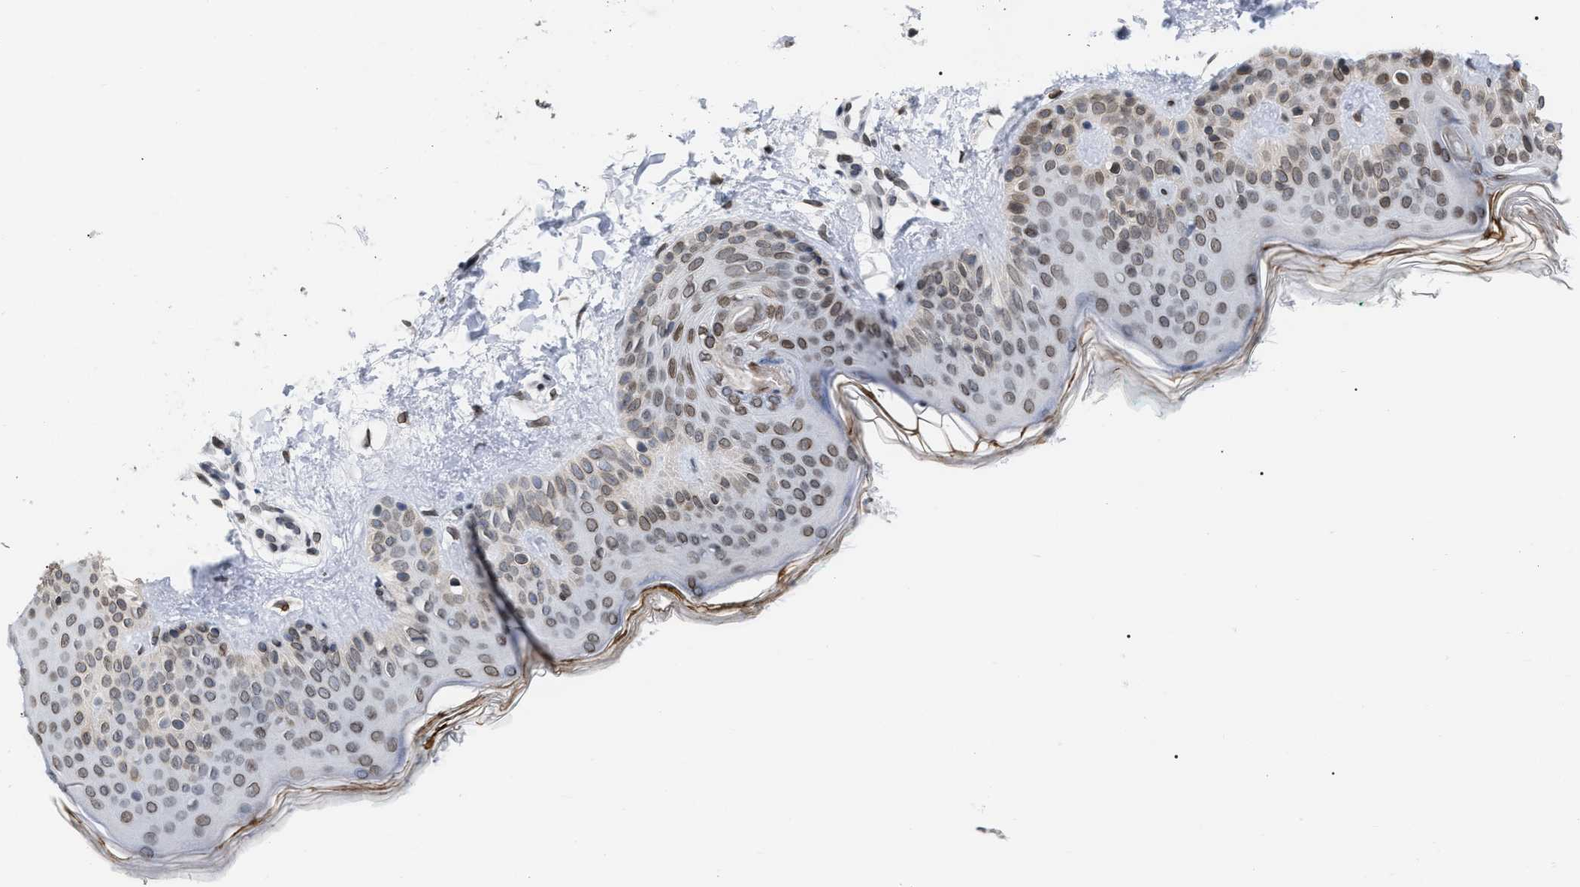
{"staining": {"intensity": "weak", "quantity": ">75%", "location": "cytoplasmic/membranous"}, "tissue": "skin", "cell_type": "Fibroblasts", "image_type": "normal", "snomed": [{"axis": "morphology", "description": "Normal tissue, NOS"}, {"axis": "topography", "description": "Skin"}], "caption": "Protein staining of benign skin displays weak cytoplasmic/membranous staining in approximately >75% of fibroblasts. (Stains: DAB (3,3'-diaminobenzidine) in brown, nuclei in blue, Microscopy: brightfield microscopy at high magnification).", "gene": "TPR", "patient": {"sex": "male", "age": 30}}